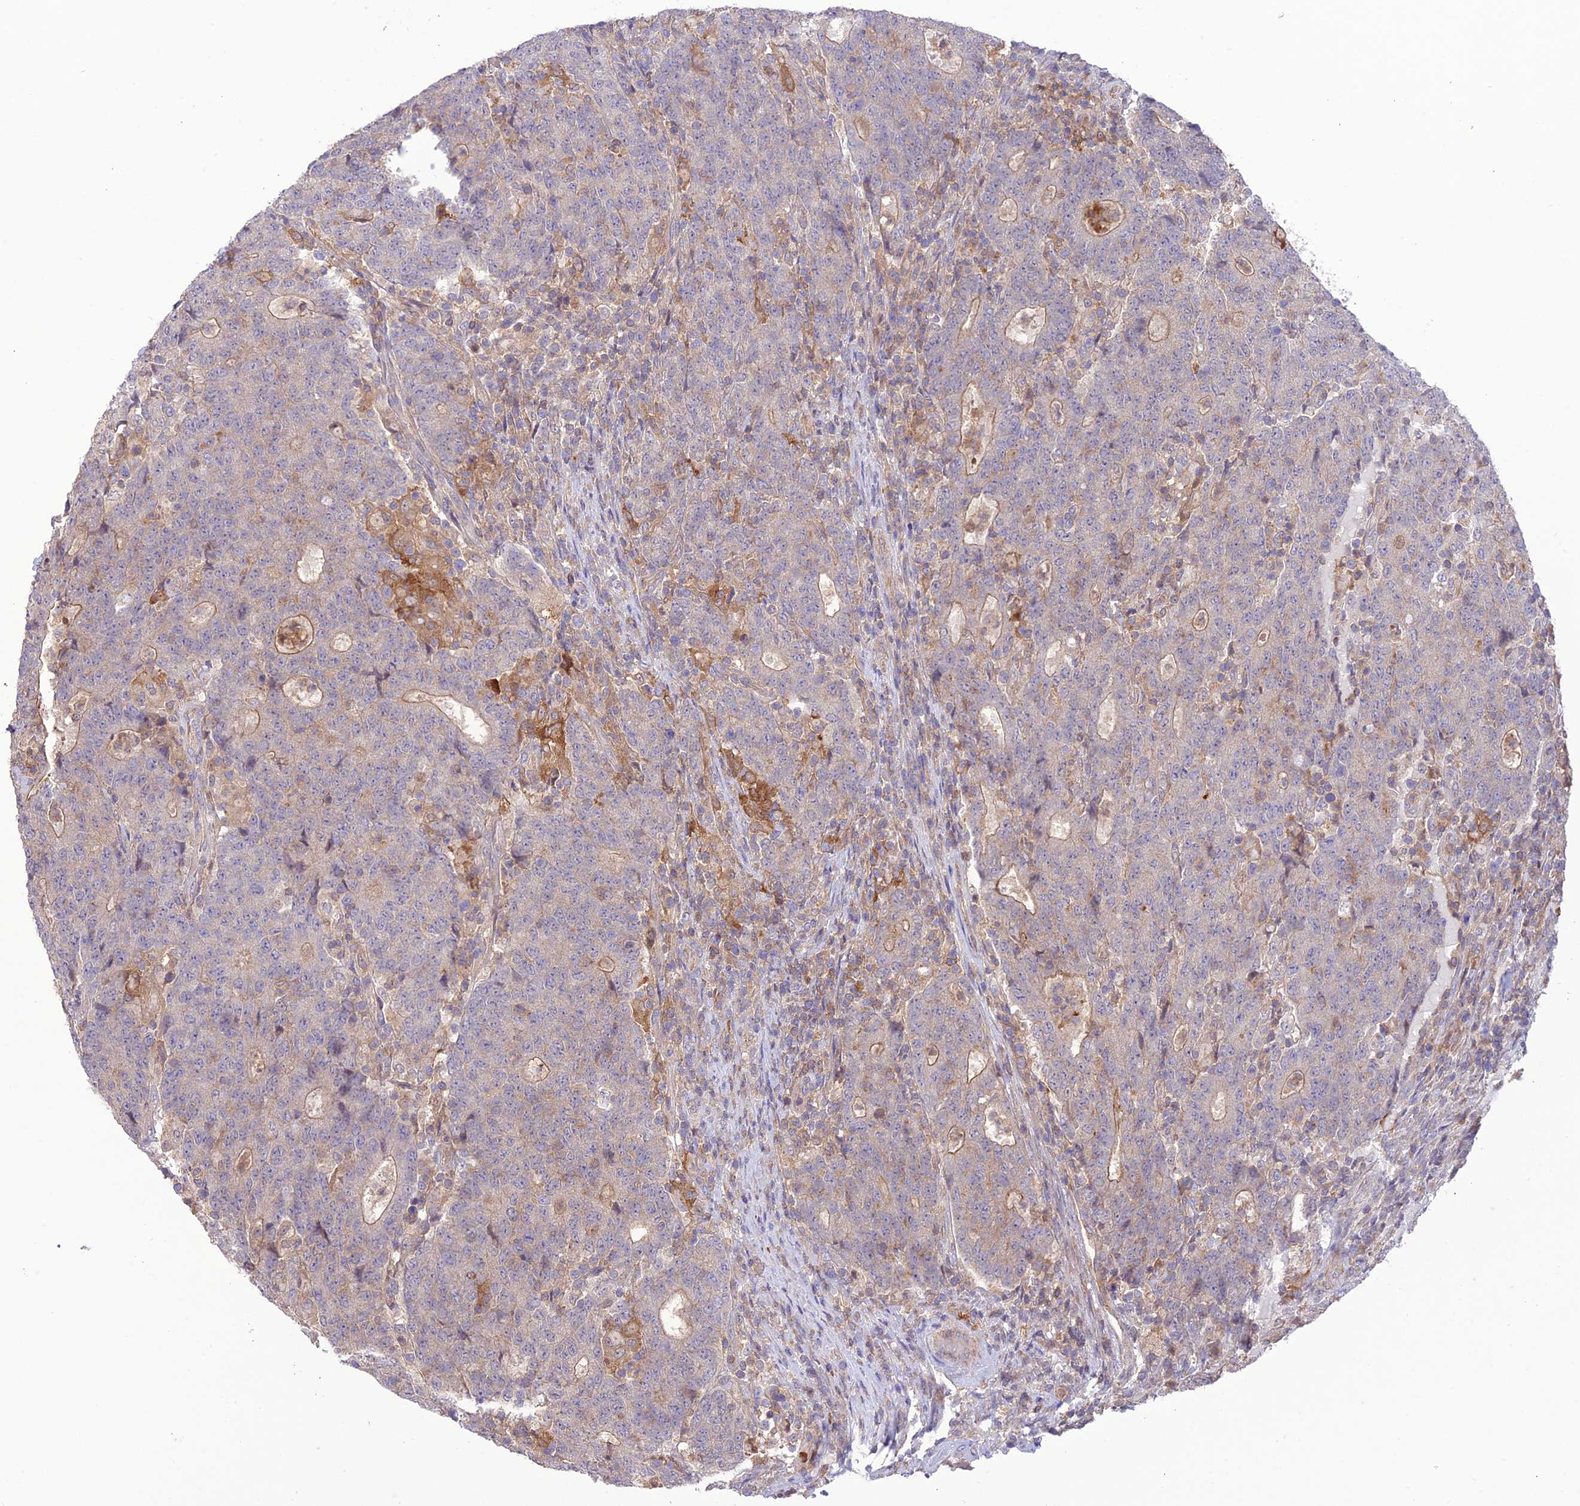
{"staining": {"intensity": "weak", "quantity": "<25%", "location": "cytoplasmic/membranous"}, "tissue": "colorectal cancer", "cell_type": "Tumor cells", "image_type": "cancer", "snomed": [{"axis": "morphology", "description": "Adenocarcinoma, NOS"}, {"axis": "topography", "description": "Colon"}], "caption": "Immunohistochemistry (IHC) histopathology image of neoplastic tissue: colorectal cancer (adenocarcinoma) stained with DAB displays no significant protein positivity in tumor cells. Nuclei are stained in blue.", "gene": "FCHSD1", "patient": {"sex": "female", "age": 75}}